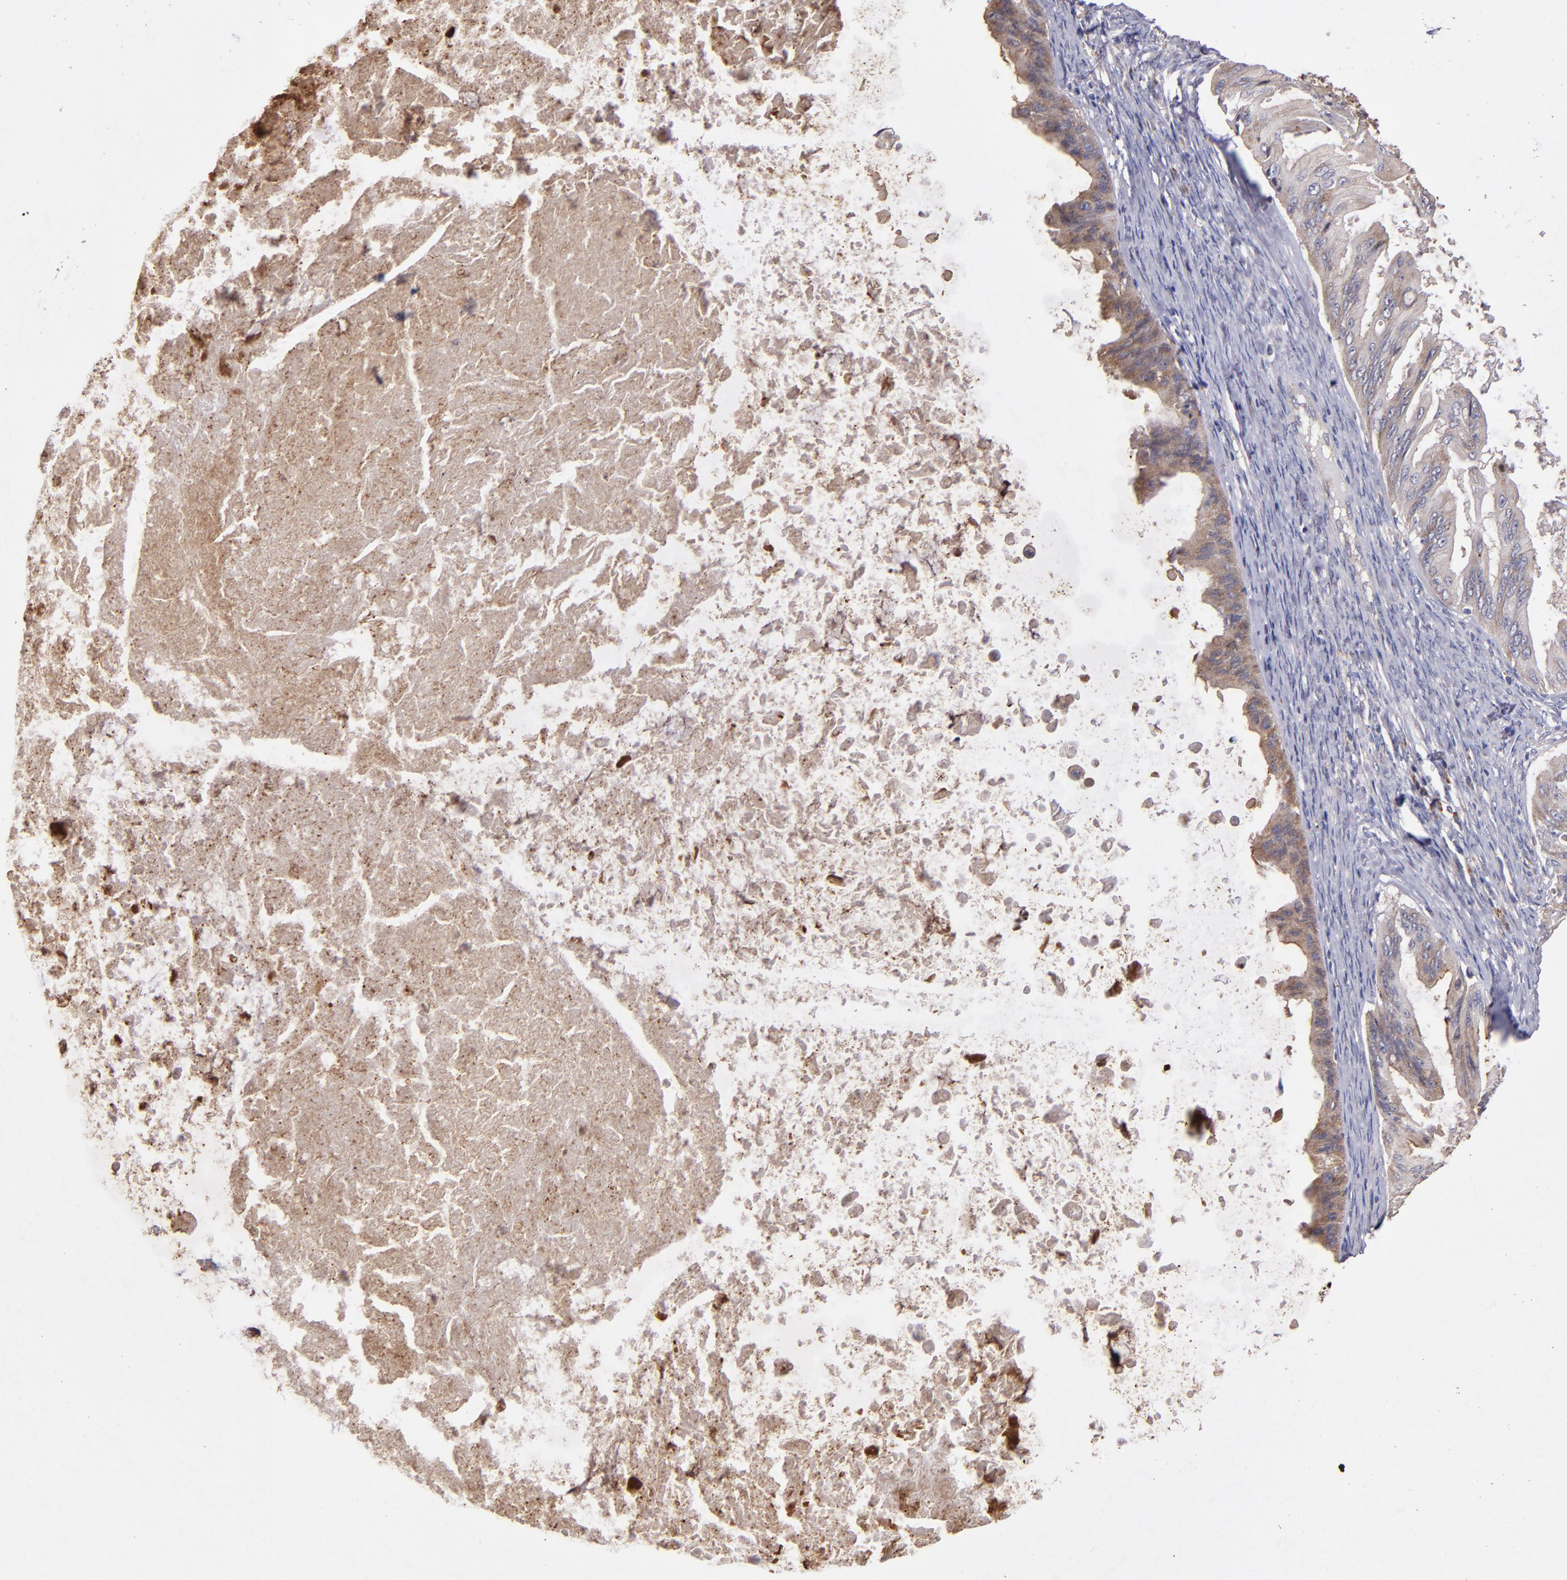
{"staining": {"intensity": "weak", "quantity": ">75%", "location": "cytoplasmic/membranous"}, "tissue": "ovarian cancer", "cell_type": "Tumor cells", "image_type": "cancer", "snomed": [{"axis": "morphology", "description": "Cystadenocarcinoma, mucinous, NOS"}, {"axis": "topography", "description": "Ovary"}], "caption": "Tumor cells demonstrate low levels of weak cytoplasmic/membranous expression in approximately >75% of cells in ovarian cancer.", "gene": "IFIH1", "patient": {"sex": "female", "age": 37}}